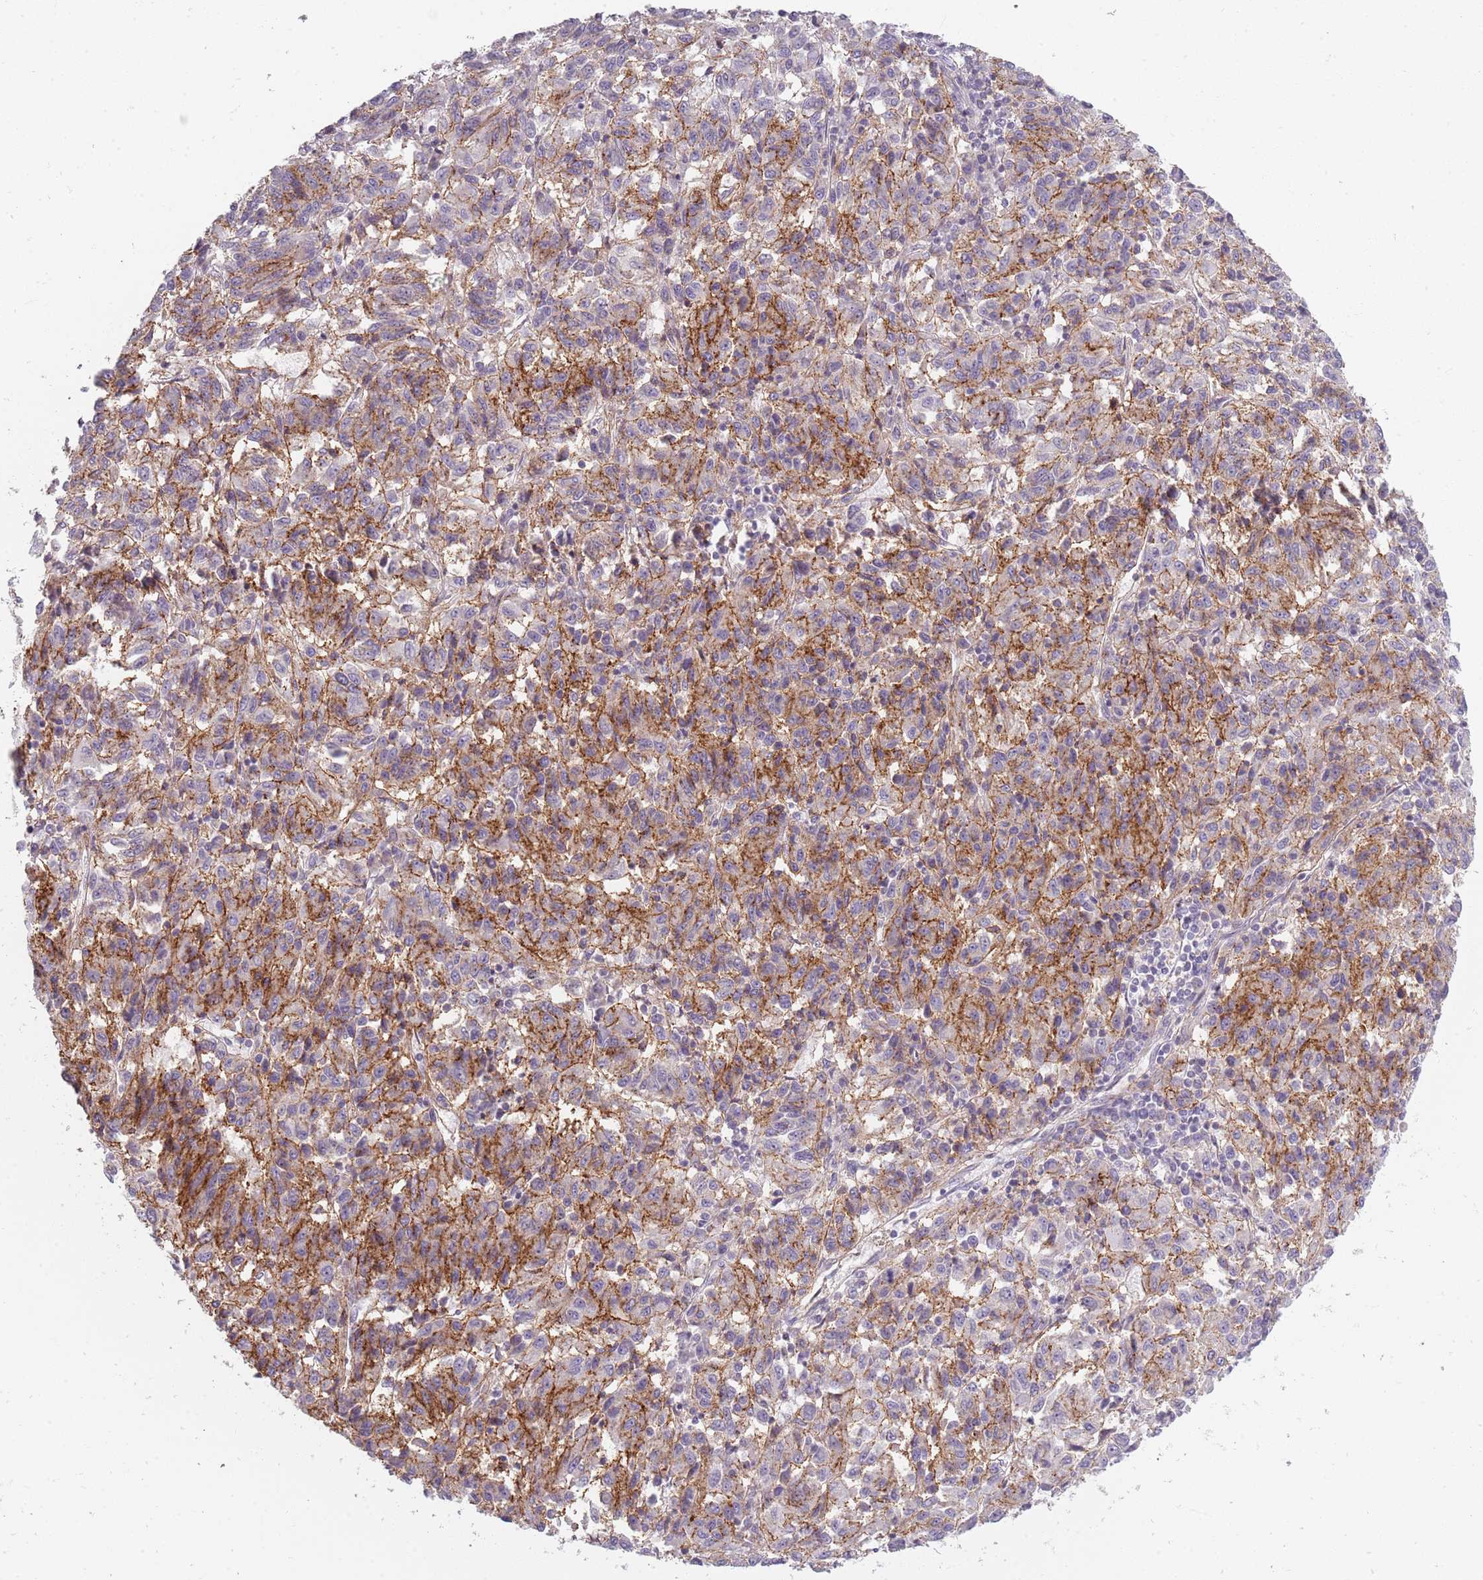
{"staining": {"intensity": "moderate", "quantity": "25%-75%", "location": "cytoplasmic/membranous"}, "tissue": "melanoma", "cell_type": "Tumor cells", "image_type": "cancer", "snomed": [{"axis": "morphology", "description": "Malignant melanoma, Metastatic site"}, {"axis": "topography", "description": "Lung"}], "caption": "IHC staining of malignant melanoma (metastatic site), which shows medium levels of moderate cytoplasmic/membranous staining in approximately 25%-75% of tumor cells indicating moderate cytoplasmic/membranous protein expression. The staining was performed using DAB (3,3'-diaminobenzidine) (brown) for protein detection and nuclei were counterstained in hematoxylin (blue).", "gene": "SYNGR3", "patient": {"sex": "male", "age": 64}}